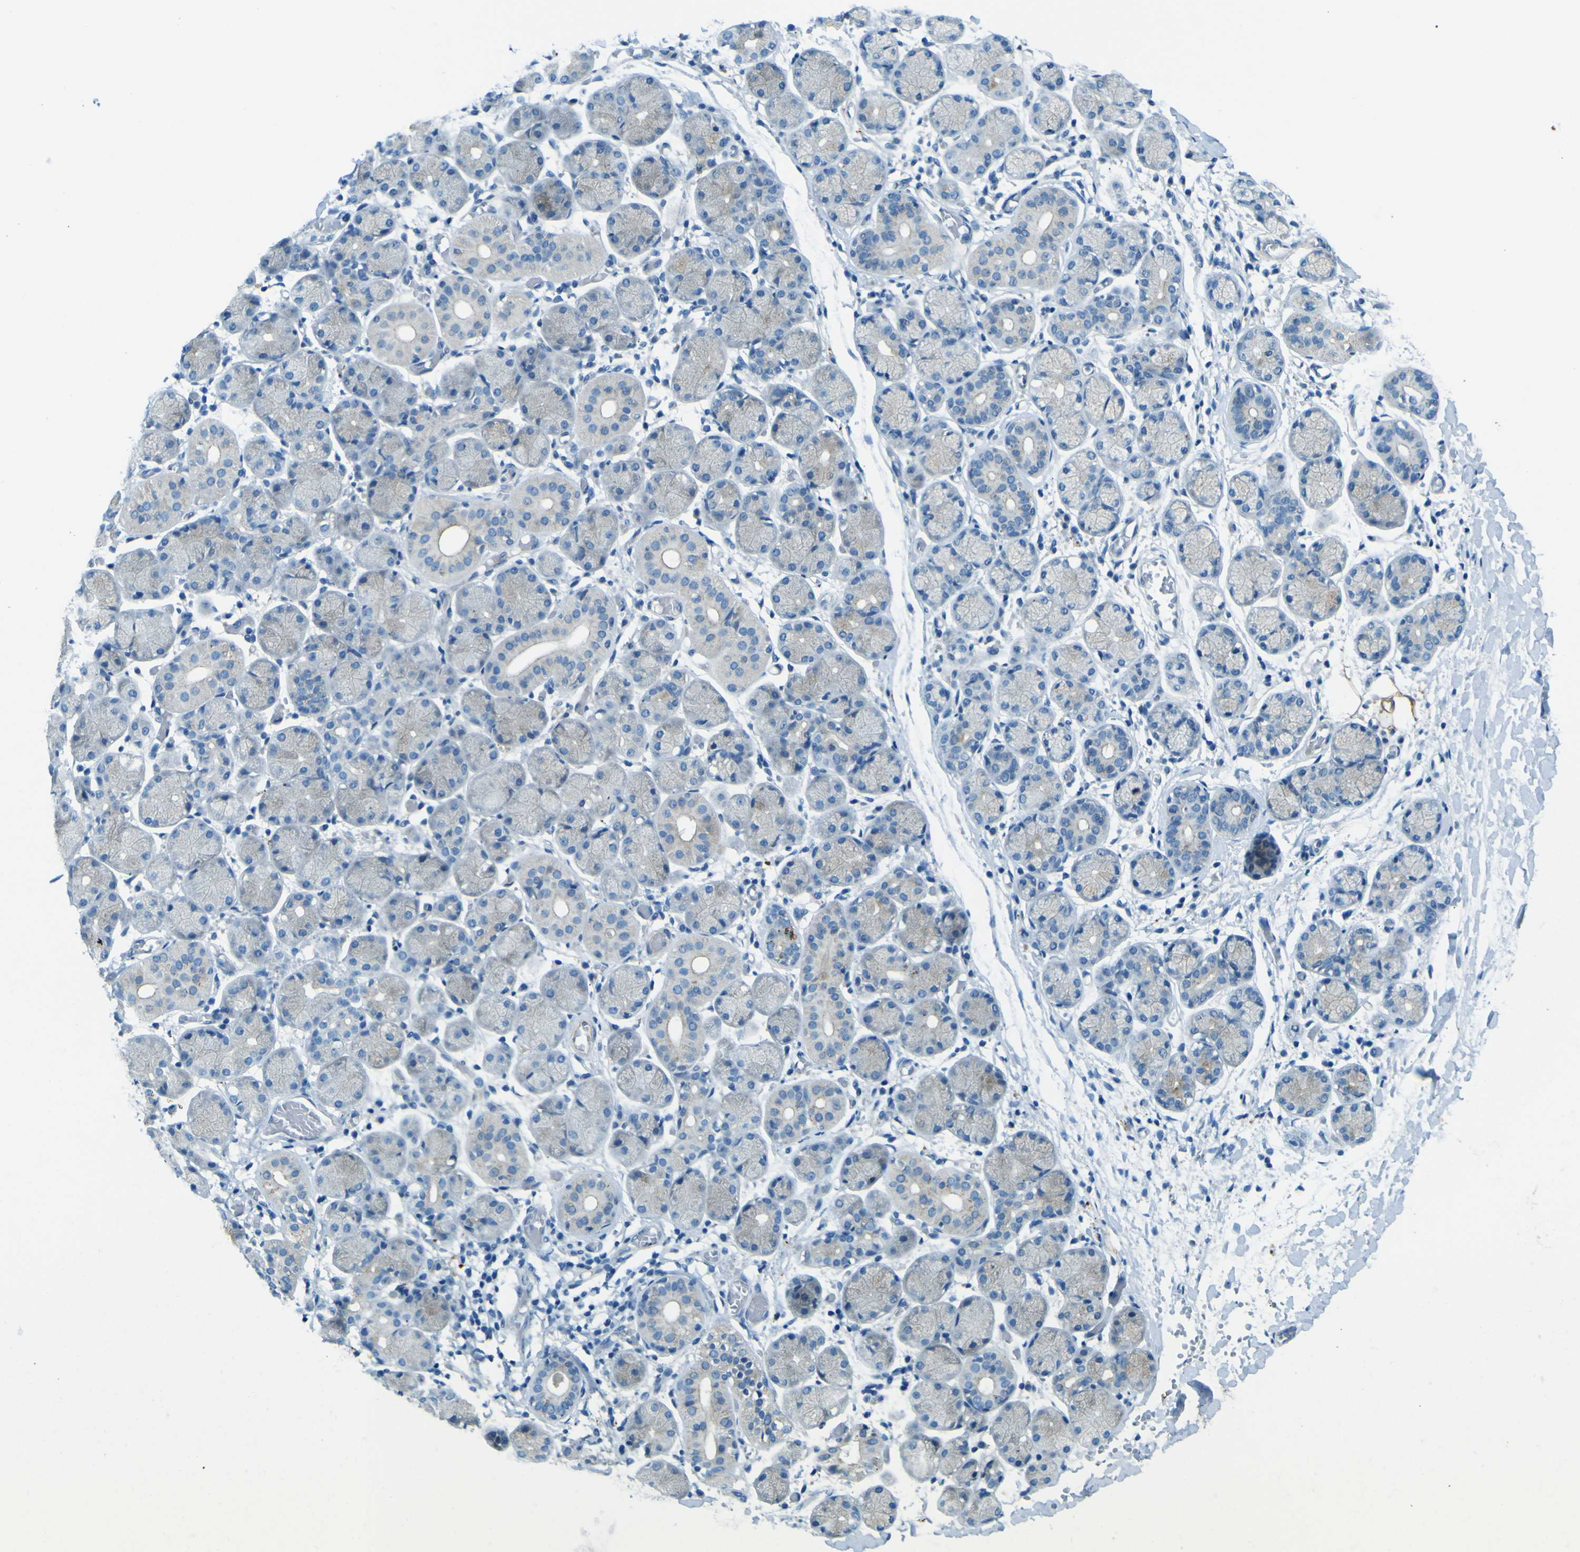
{"staining": {"intensity": "weak", "quantity": "<25%", "location": "cytoplasmic/membranous"}, "tissue": "salivary gland", "cell_type": "Glandular cells", "image_type": "normal", "snomed": [{"axis": "morphology", "description": "Normal tissue, NOS"}, {"axis": "topography", "description": "Salivary gland"}], "caption": "An immunohistochemistry (IHC) micrograph of normal salivary gland is shown. There is no staining in glandular cells of salivary gland.", "gene": "PDE9A", "patient": {"sex": "female", "age": 24}}